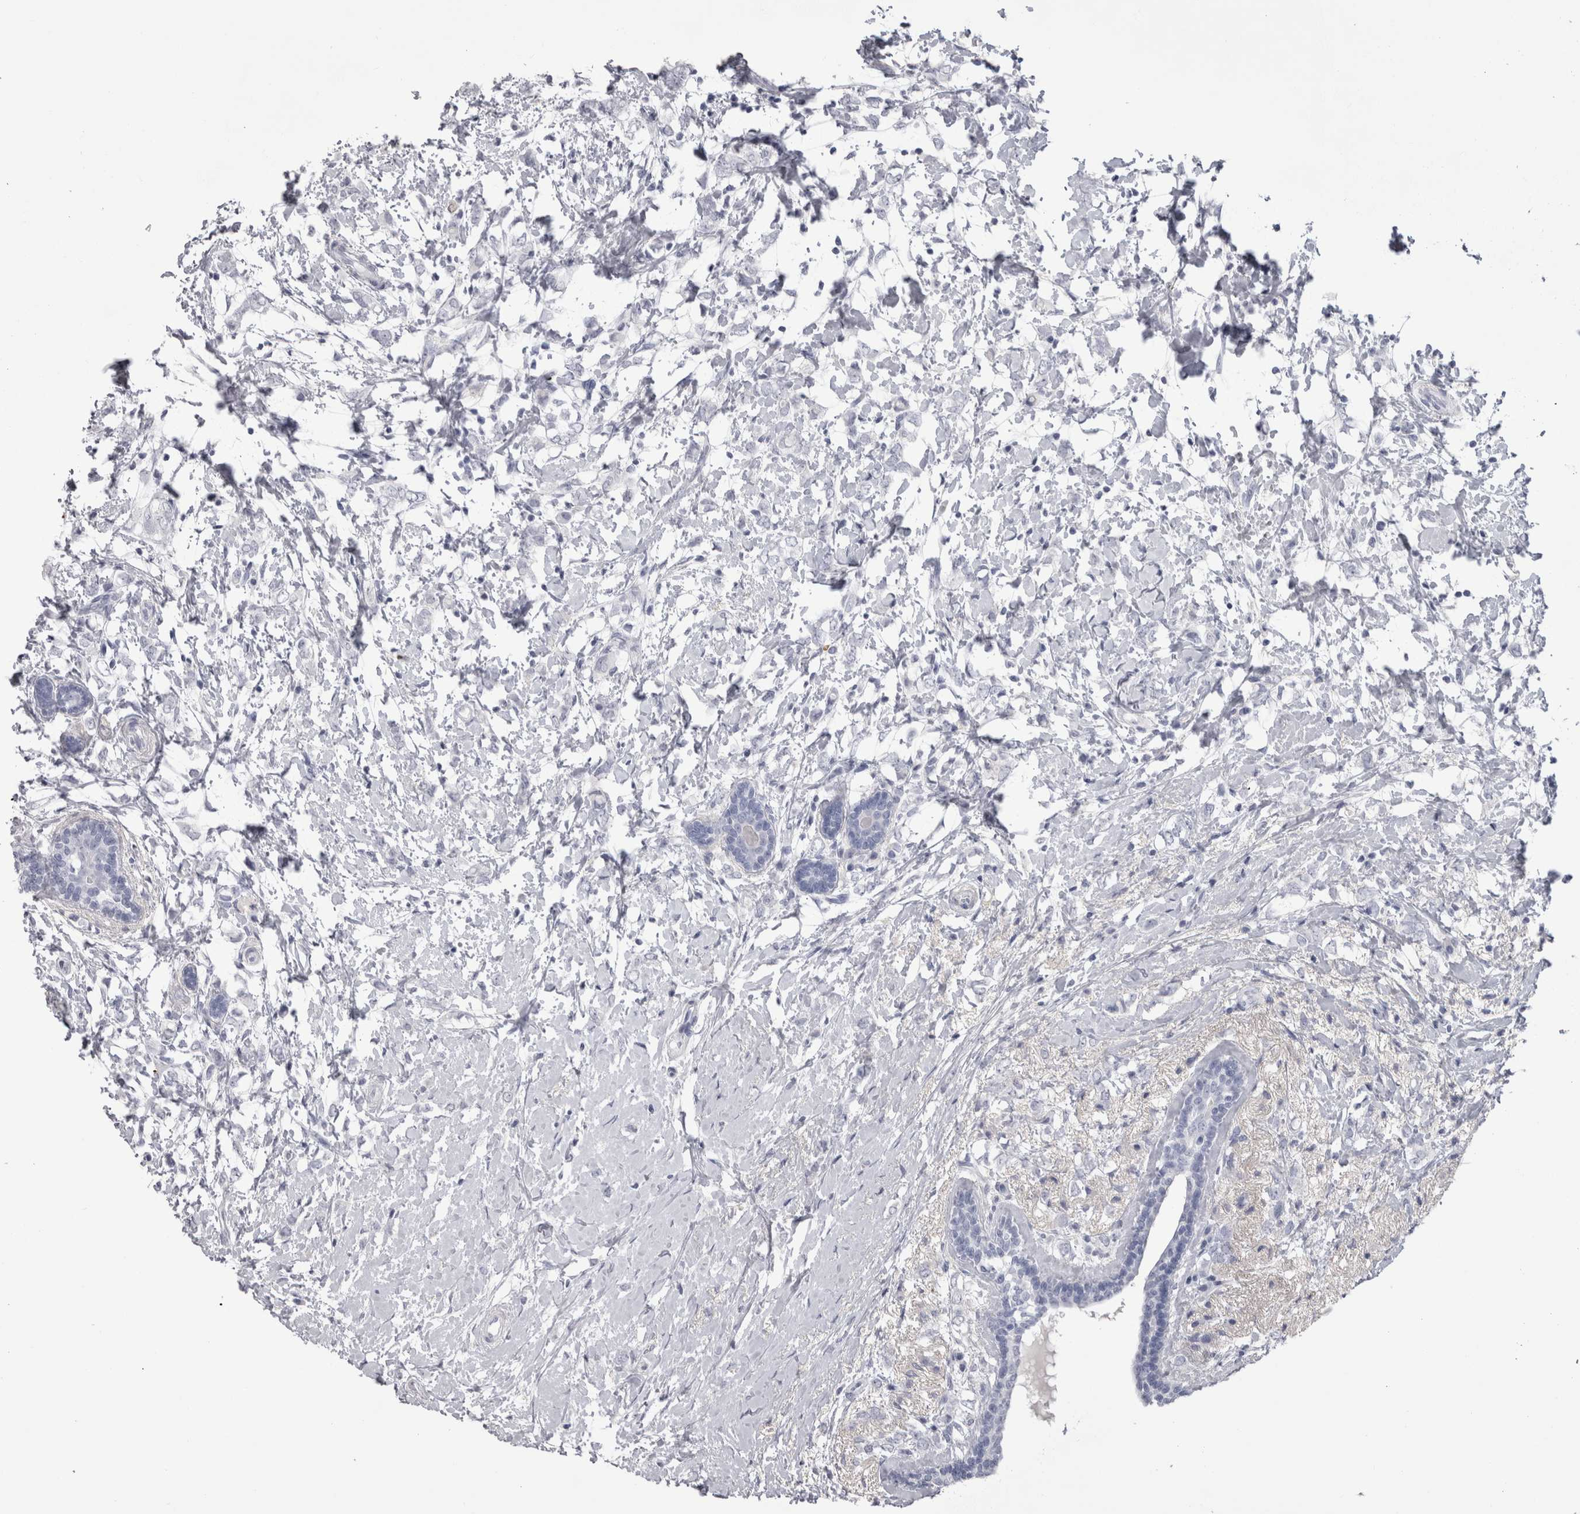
{"staining": {"intensity": "negative", "quantity": "none", "location": "none"}, "tissue": "breast cancer", "cell_type": "Tumor cells", "image_type": "cancer", "snomed": [{"axis": "morphology", "description": "Normal tissue, NOS"}, {"axis": "morphology", "description": "Lobular carcinoma"}, {"axis": "topography", "description": "Breast"}], "caption": "Protein analysis of breast cancer shows no significant staining in tumor cells. (DAB immunohistochemistry, high magnification).", "gene": "ADAM2", "patient": {"sex": "female", "age": 47}}